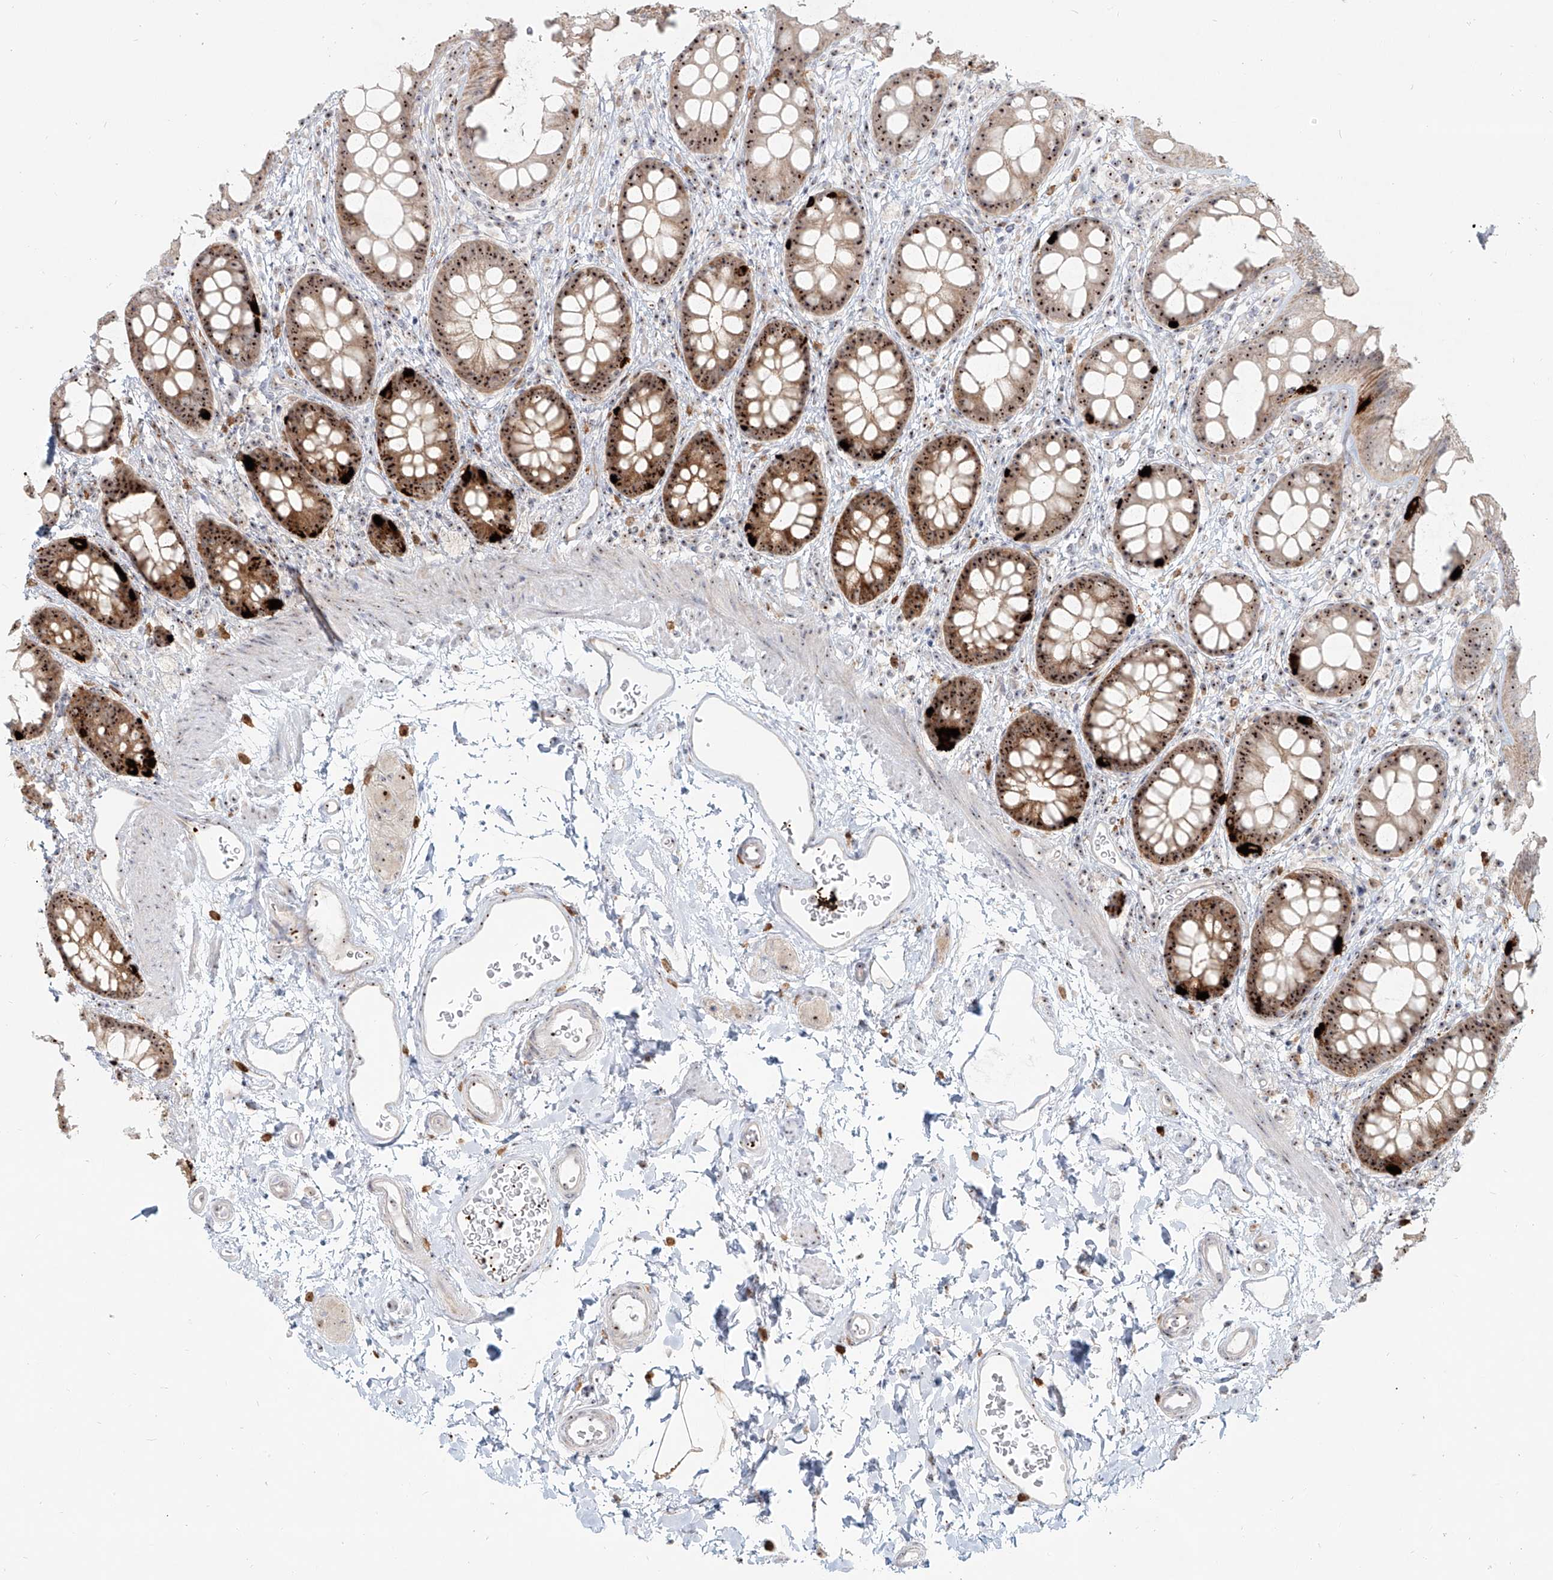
{"staining": {"intensity": "strong", "quantity": ">75%", "location": "cytoplasmic/membranous,nuclear"}, "tissue": "rectum", "cell_type": "Glandular cells", "image_type": "normal", "snomed": [{"axis": "morphology", "description": "Normal tissue, NOS"}, {"axis": "topography", "description": "Rectum"}], "caption": "IHC staining of normal rectum, which reveals high levels of strong cytoplasmic/membranous,nuclear expression in about >75% of glandular cells indicating strong cytoplasmic/membranous,nuclear protein staining. The staining was performed using DAB (brown) for protein detection and nuclei were counterstained in hematoxylin (blue).", "gene": "BYSL", "patient": {"sex": "female", "age": 65}}